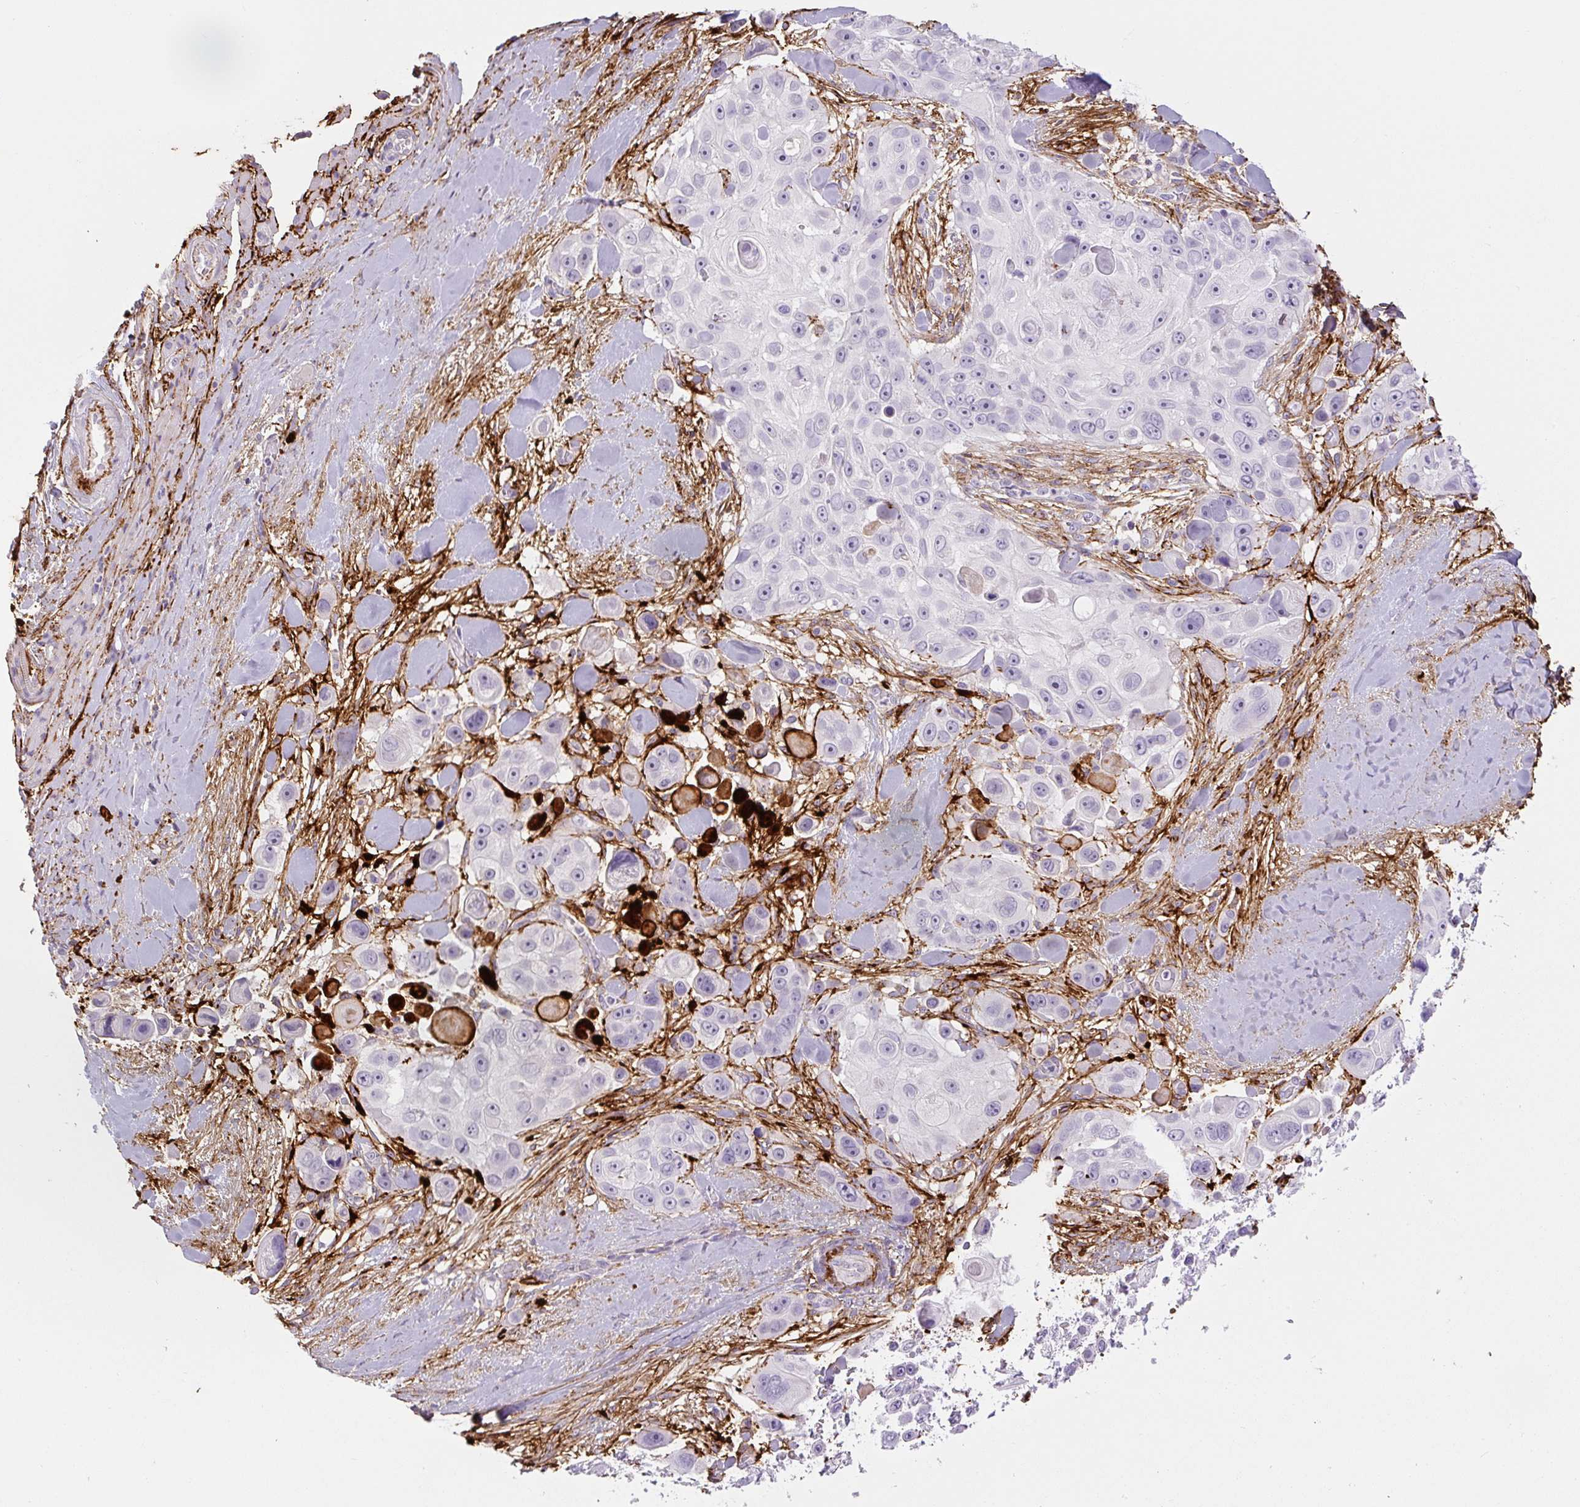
{"staining": {"intensity": "negative", "quantity": "none", "location": "none"}, "tissue": "skin cancer", "cell_type": "Tumor cells", "image_type": "cancer", "snomed": [{"axis": "morphology", "description": "Squamous cell carcinoma, NOS"}, {"axis": "topography", "description": "Skin"}], "caption": "Immunohistochemical staining of human skin cancer exhibits no significant staining in tumor cells. The staining was performed using DAB to visualize the protein expression in brown, while the nuclei were stained in blue with hematoxylin (Magnification: 20x).", "gene": "FBN1", "patient": {"sex": "male", "age": 67}}